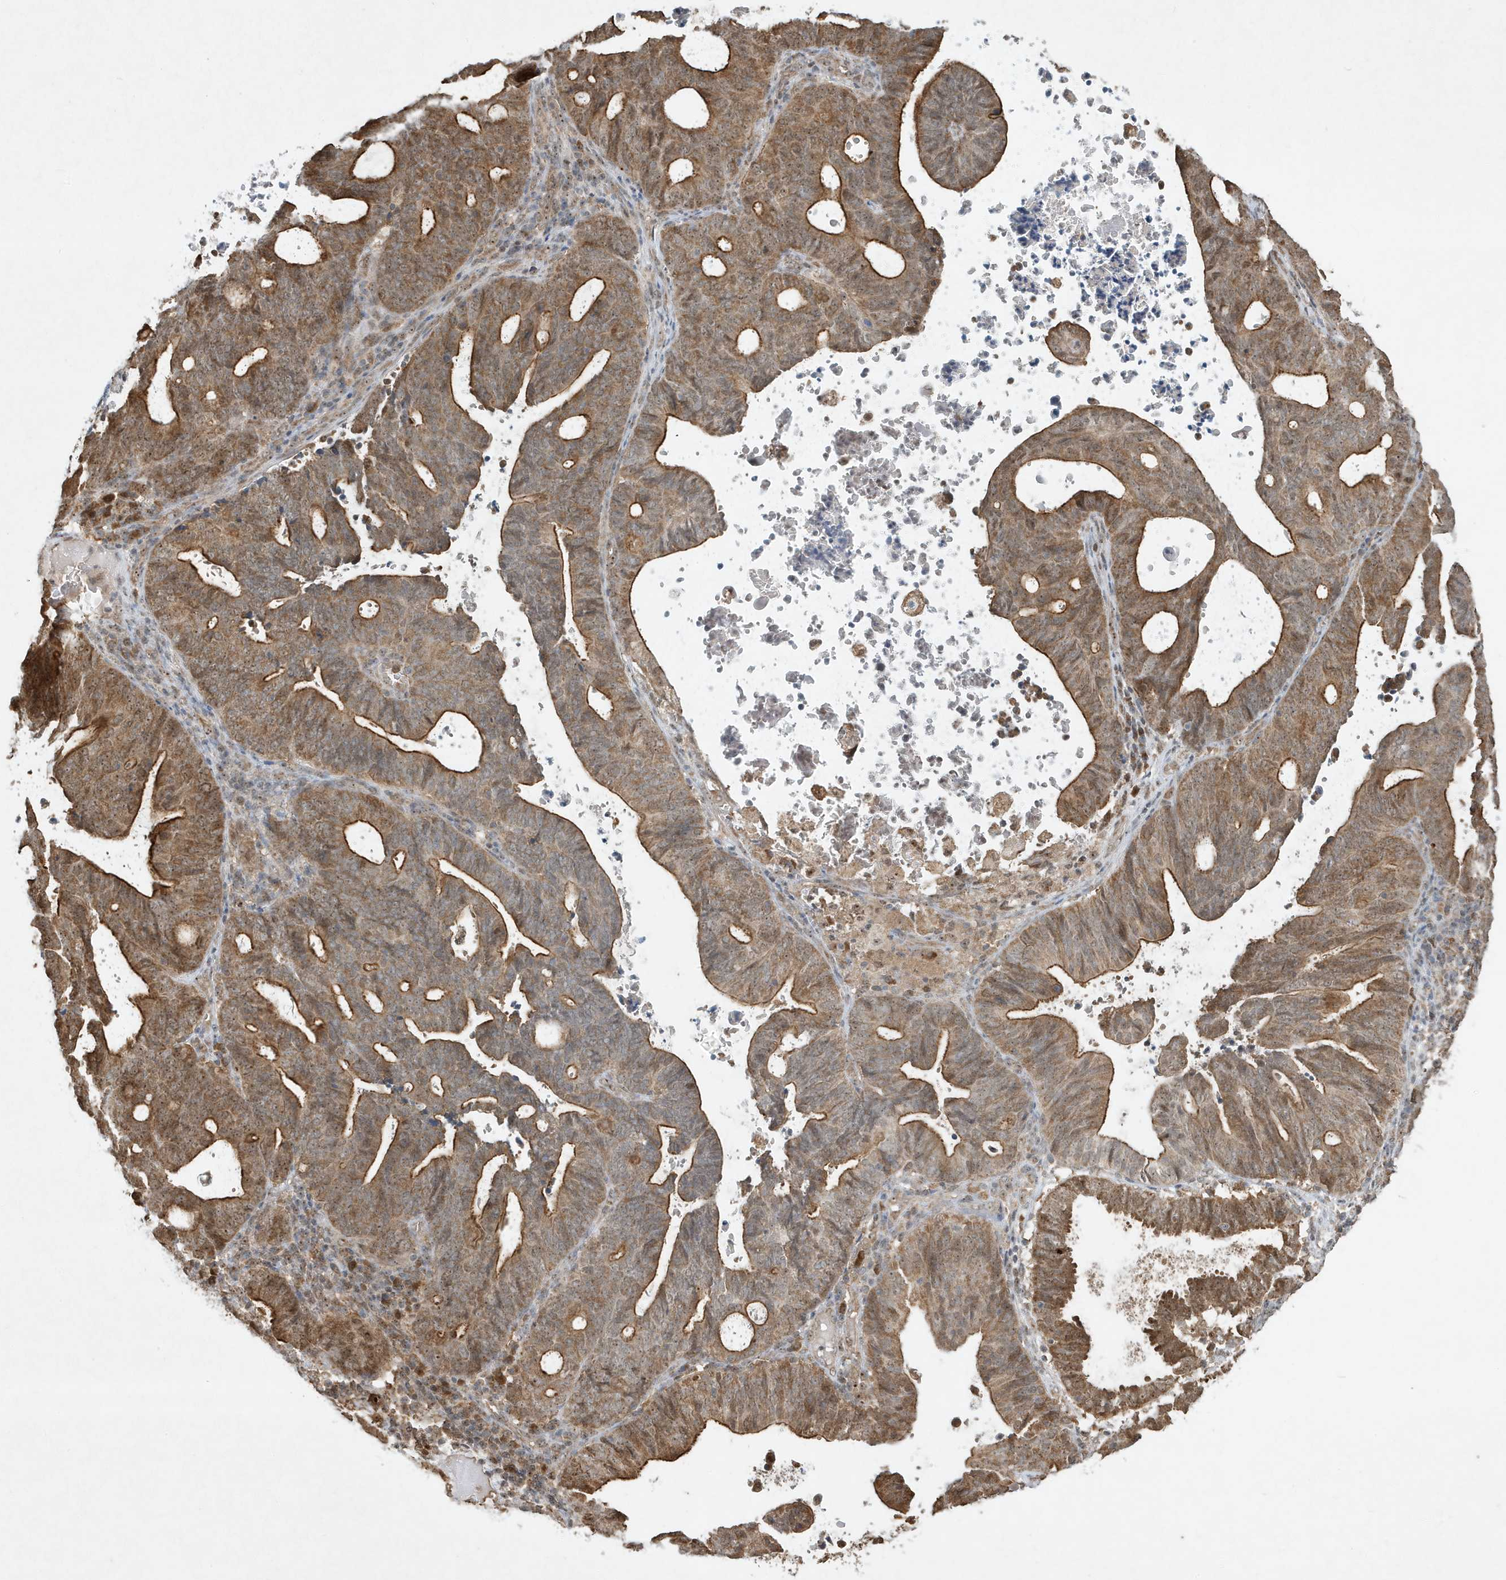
{"staining": {"intensity": "strong", "quantity": ">75%", "location": "cytoplasmic/membranous,nuclear"}, "tissue": "endometrial cancer", "cell_type": "Tumor cells", "image_type": "cancer", "snomed": [{"axis": "morphology", "description": "Adenocarcinoma, NOS"}, {"axis": "topography", "description": "Uterus"}], "caption": "Strong cytoplasmic/membranous and nuclear protein staining is appreciated in about >75% of tumor cells in endometrial cancer (adenocarcinoma).", "gene": "ABCB9", "patient": {"sex": "female", "age": 83}}